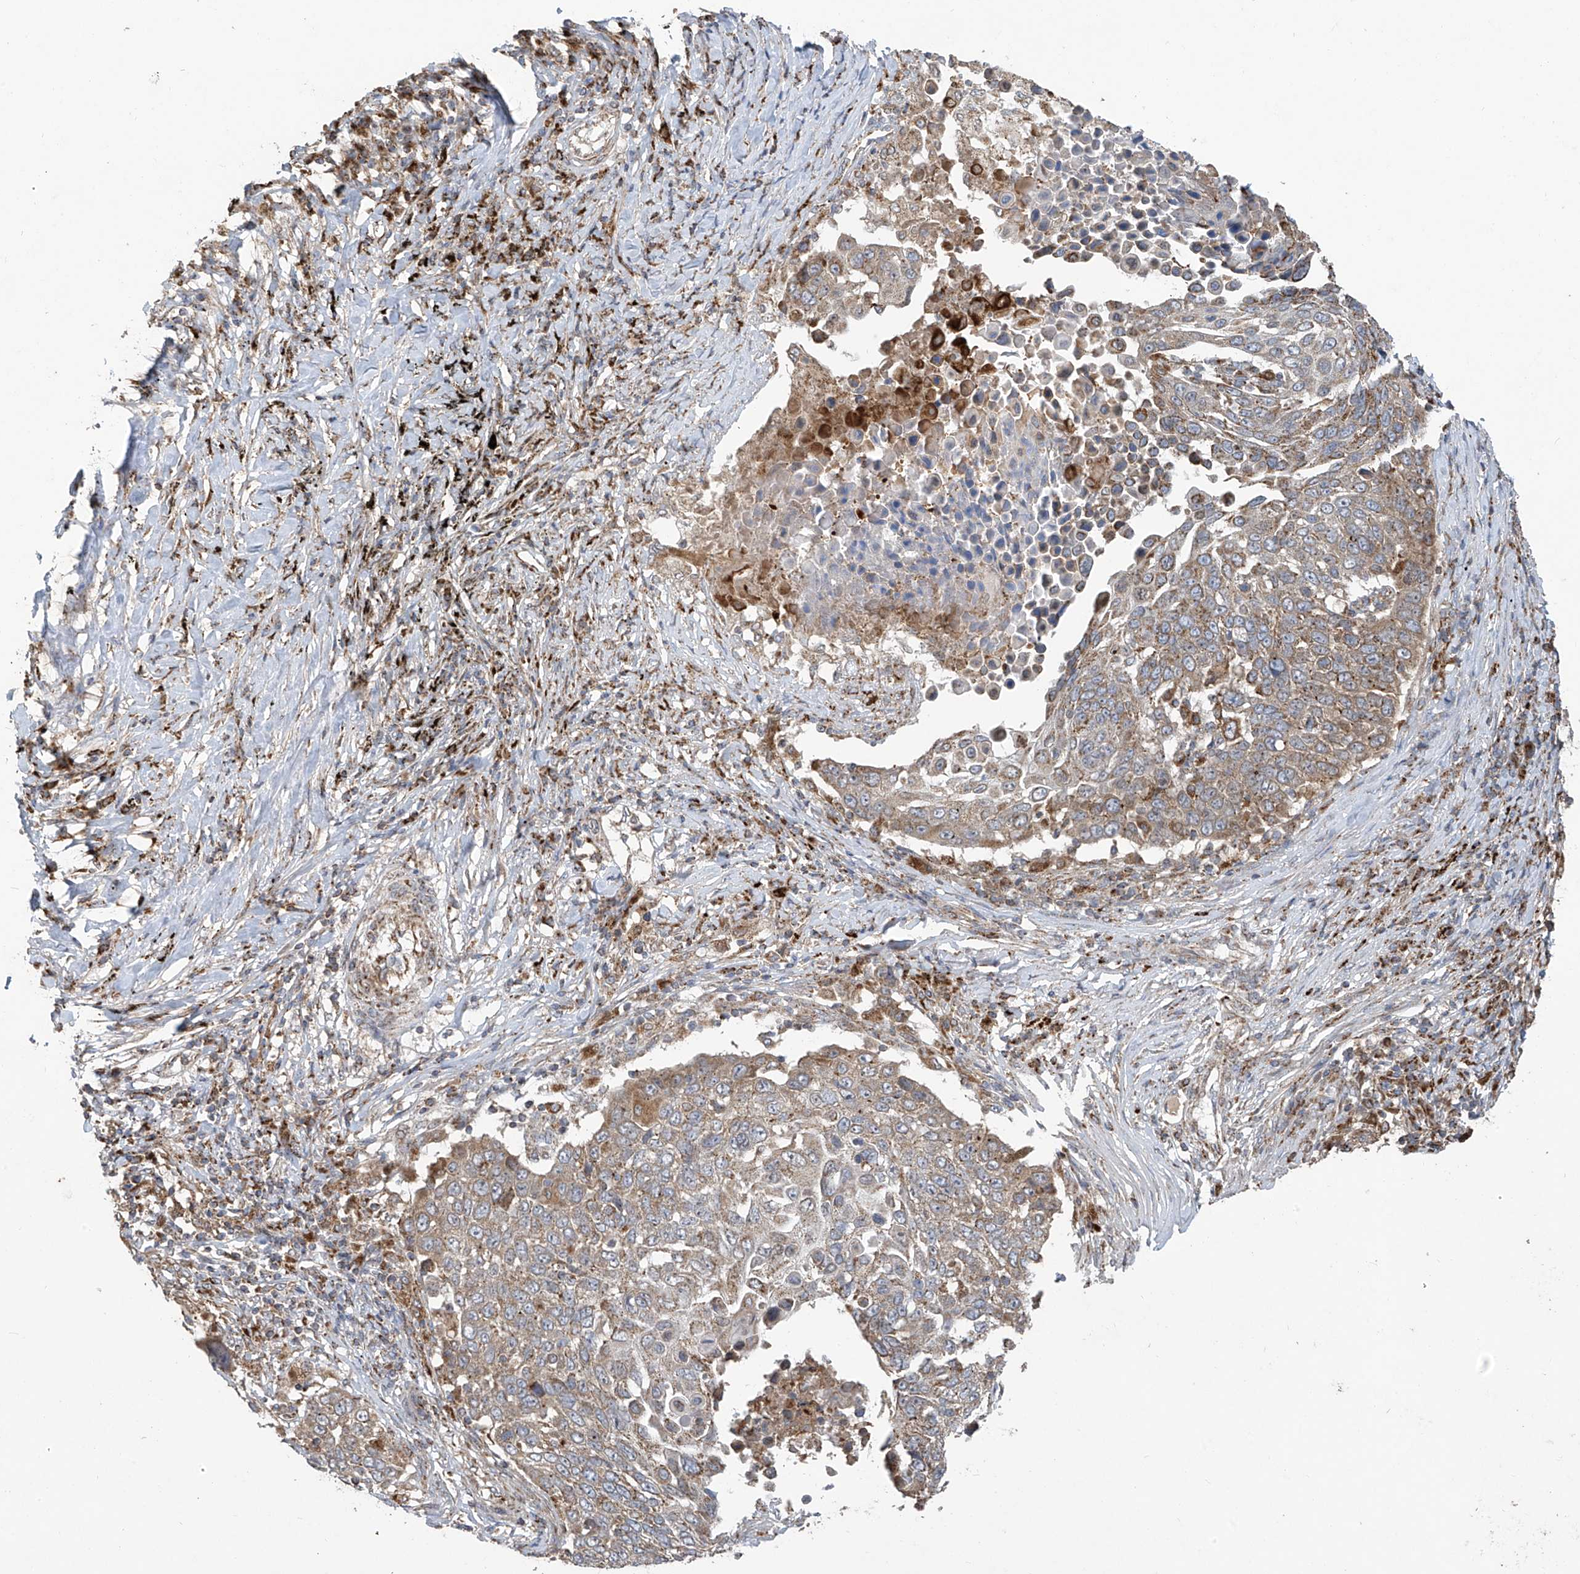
{"staining": {"intensity": "weak", "quantity": ">75%", "location": "cytoplasmic/membranous"}, "tissue": "lung cancer", "cell_type": "Tumor cells", "image_type": "cancer", "snomed": [{"axis": "morphology", "description": "Squamous cell carcinoma, NOS"}, {"axis": "topography", "description": "Lung"}], "caption": "IHC of lung cancer exhibits low levels of weak cytoplasmic/membranous expression in about >75% of tumor cells. (Stains: DAB (3,3'-diaminobenzidine) in brown, nuclei in blue, Microscopy: brightfield microscopy at high magnification).", "gene": "C2orf74", "patient": {"sex": "male", "age": 66}}